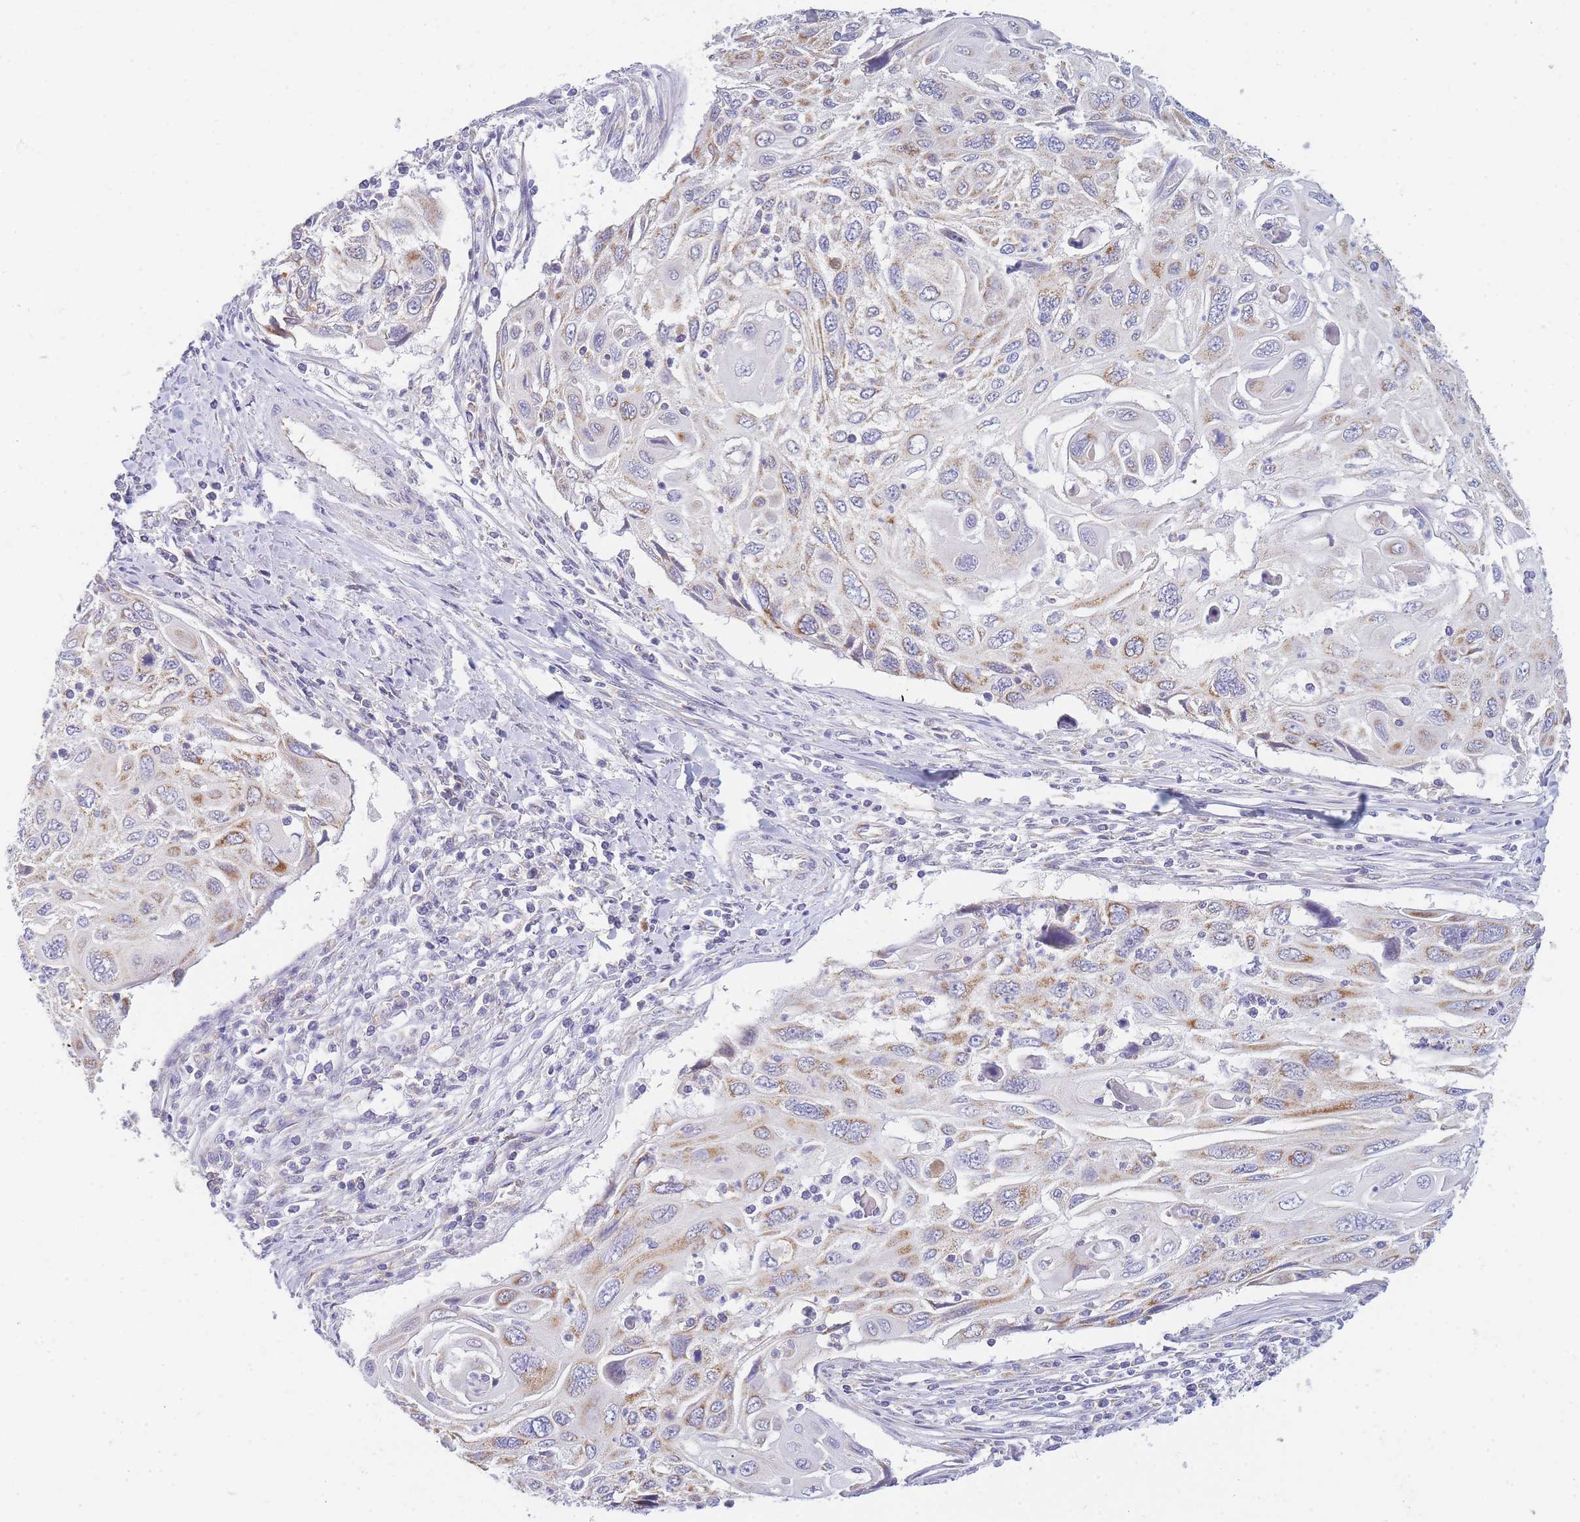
{"staining": {"intensity": "moderate", "quantity": "<25%", "location": "cytoplasmic/membranous"}, "tissue": "cervical cancer", "cell_type": "Tumor cells", "image_type": "cancer", "snomed": [{"axis": "morphology", "description": "Squamous cell carcinoma, NOS"}, {"axis": "topography", "description": "Cervix"}], "caption": "Cervical squamous cell carcinoma stained for a protein (brown) reveals moderate cytoplasmic/membranous positive positivity in approximately <25% of tumor cells.", "gene": "MRPS11", "patient": {"sex": "female", "age": 70}}